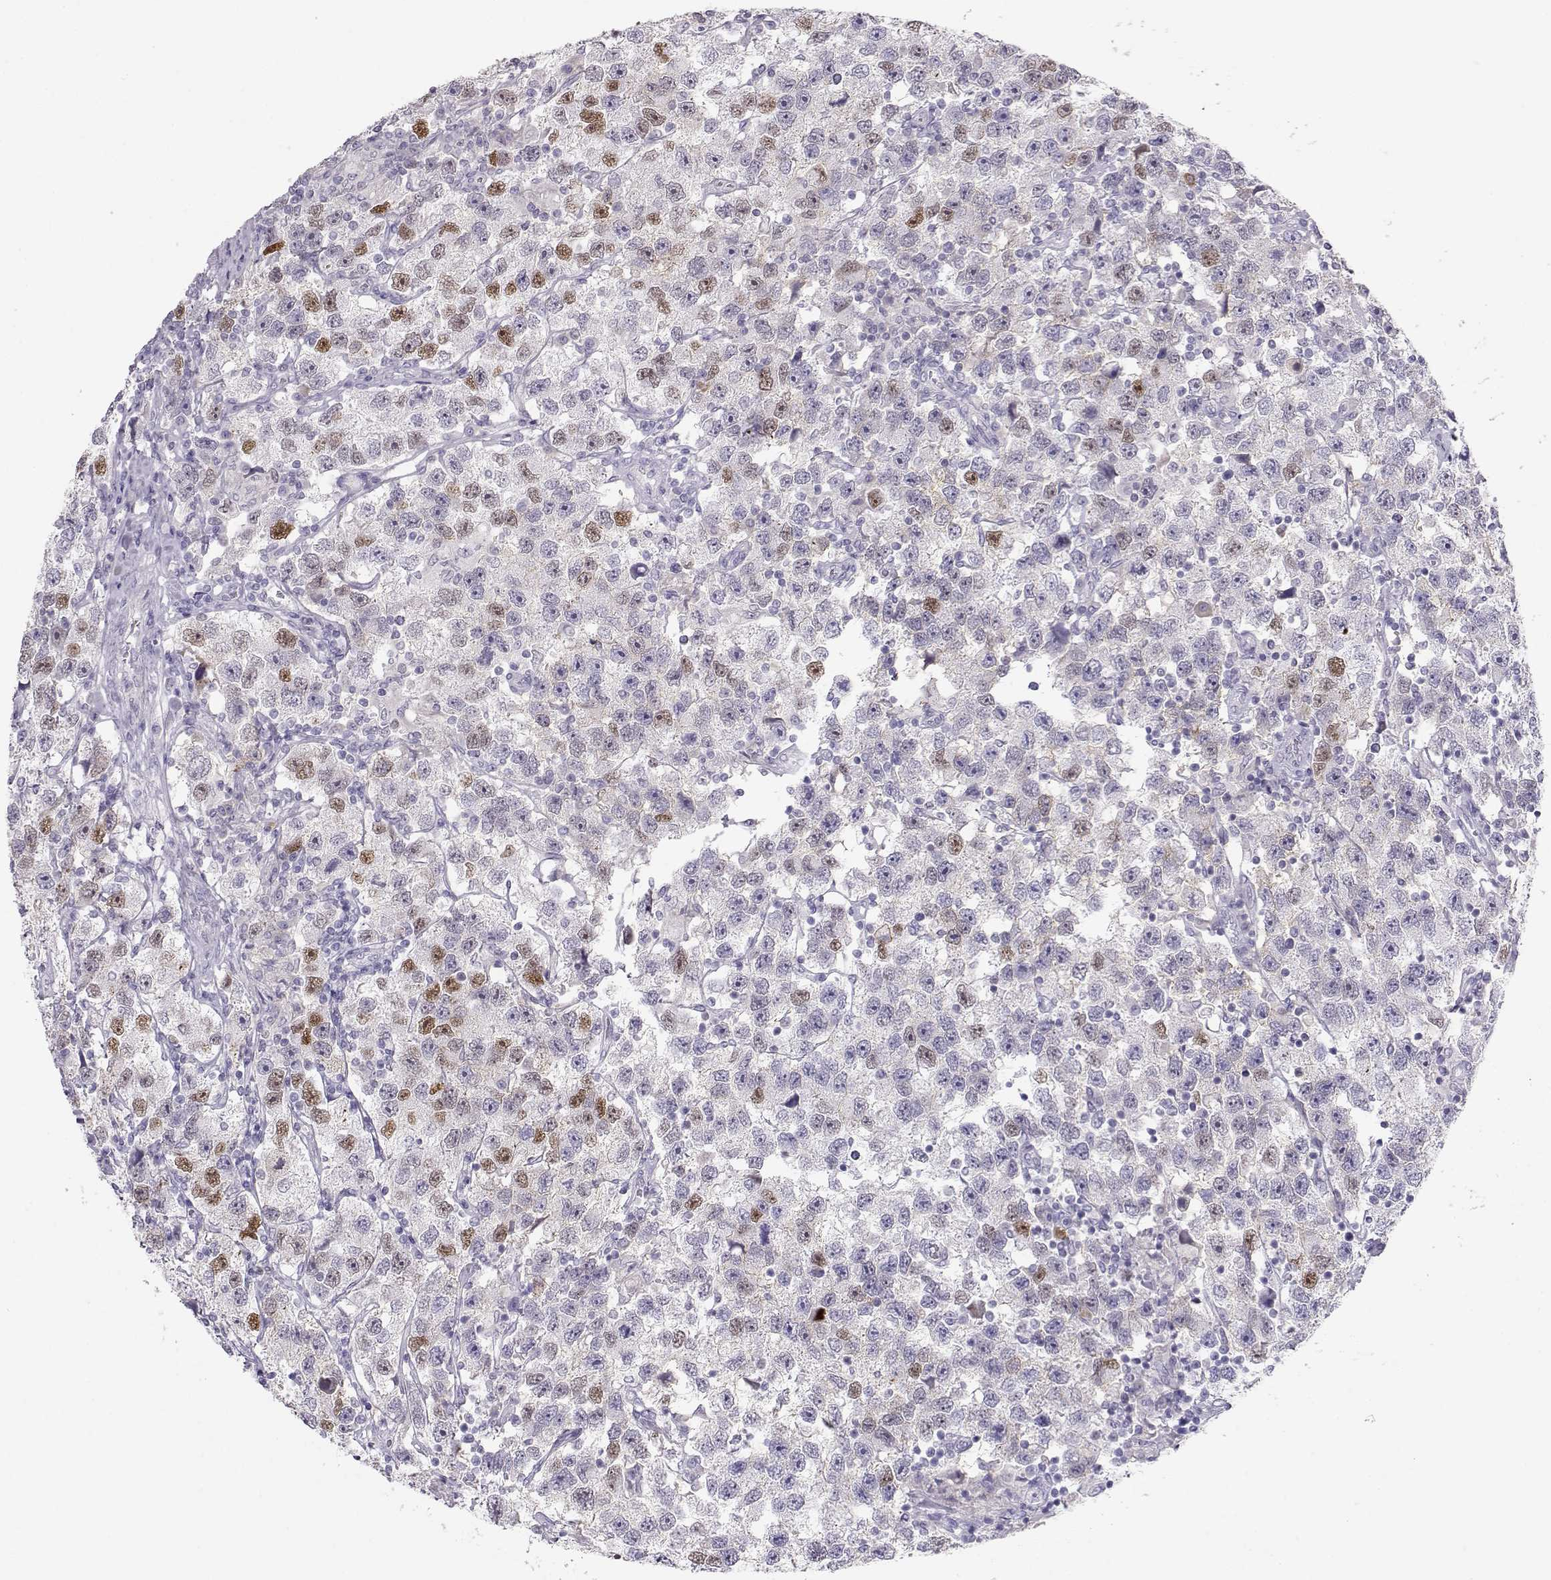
{"staining": {"intensity": "moderate", "quantity": "<25%", "location": "nuclear"}, "tissue": "testis cancer", "cell_type": "Tumor cells", "image_type": "cancer", "snomed": [{"axis": "morphology", "description": "Seminoma, NOS"}, {"axis": "topography", "description": "Testis"}], "caption": "A brown stain highlights moderate nuclear staining of a protein in seminoma (testis) tumor cells.", "gene": "OPN5", "patient": {"sex": "male", "age": 26}}